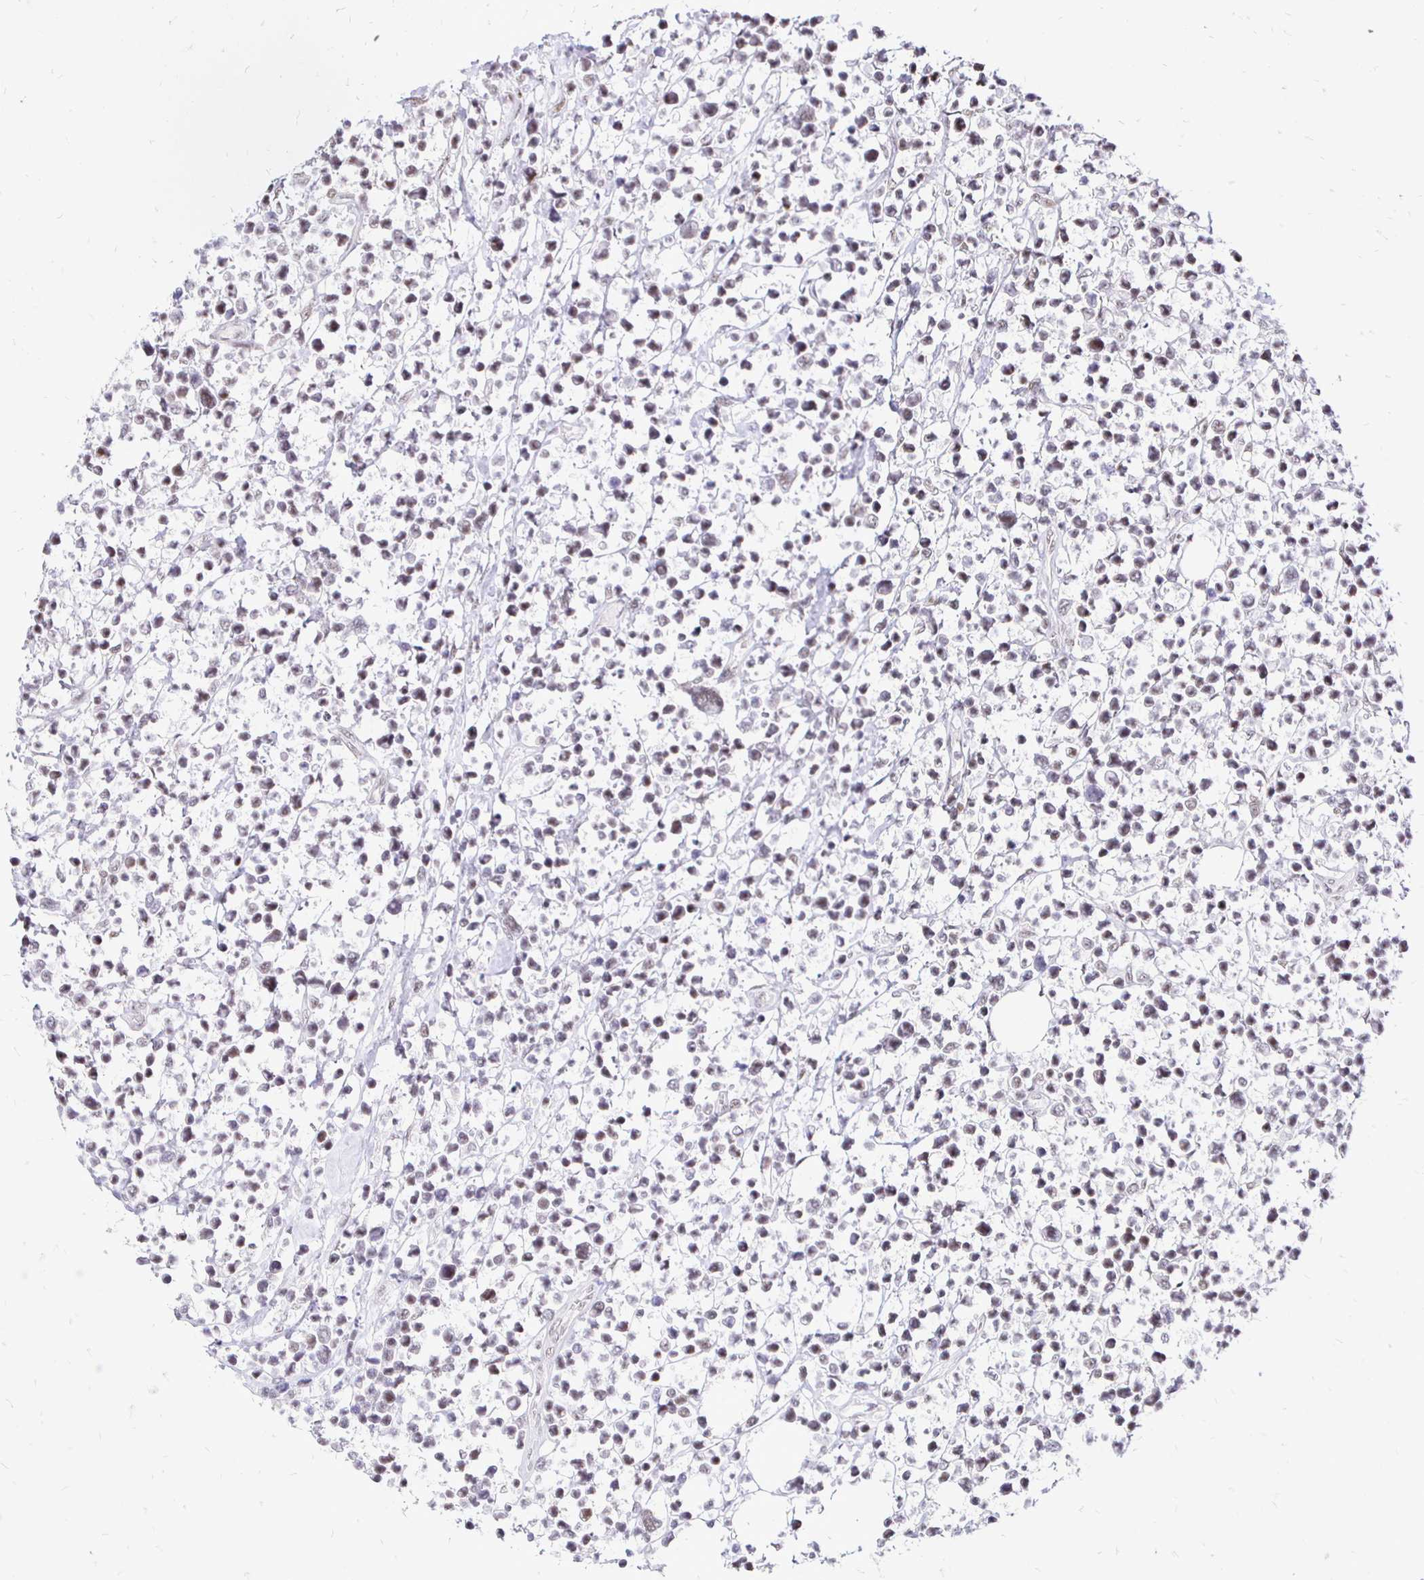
{"staining": {"intensity": "negative", "quantity": "none", "location": "none"}, "tissue": "lymphoma", "cell_type": "Tumor cells", "image_type": "cancer", "snomed": [{"axis": "morphology", "description": "Malignant lymphoma, non-Hodgkin's type, Low grade"}, {"axis": "topography", "description": "Lymph node"}], "caption": "Immunohistochemistry image of neoplastic tissue: human malignant lymphoma, non-Hodgkin's type (low-grade) stained with DAB (3,3'-diaminobenzidine) shows no significant protein staining in tumor cells.", "gene": "SIN3A", "patient": {"sex": "male", "age": 60}}